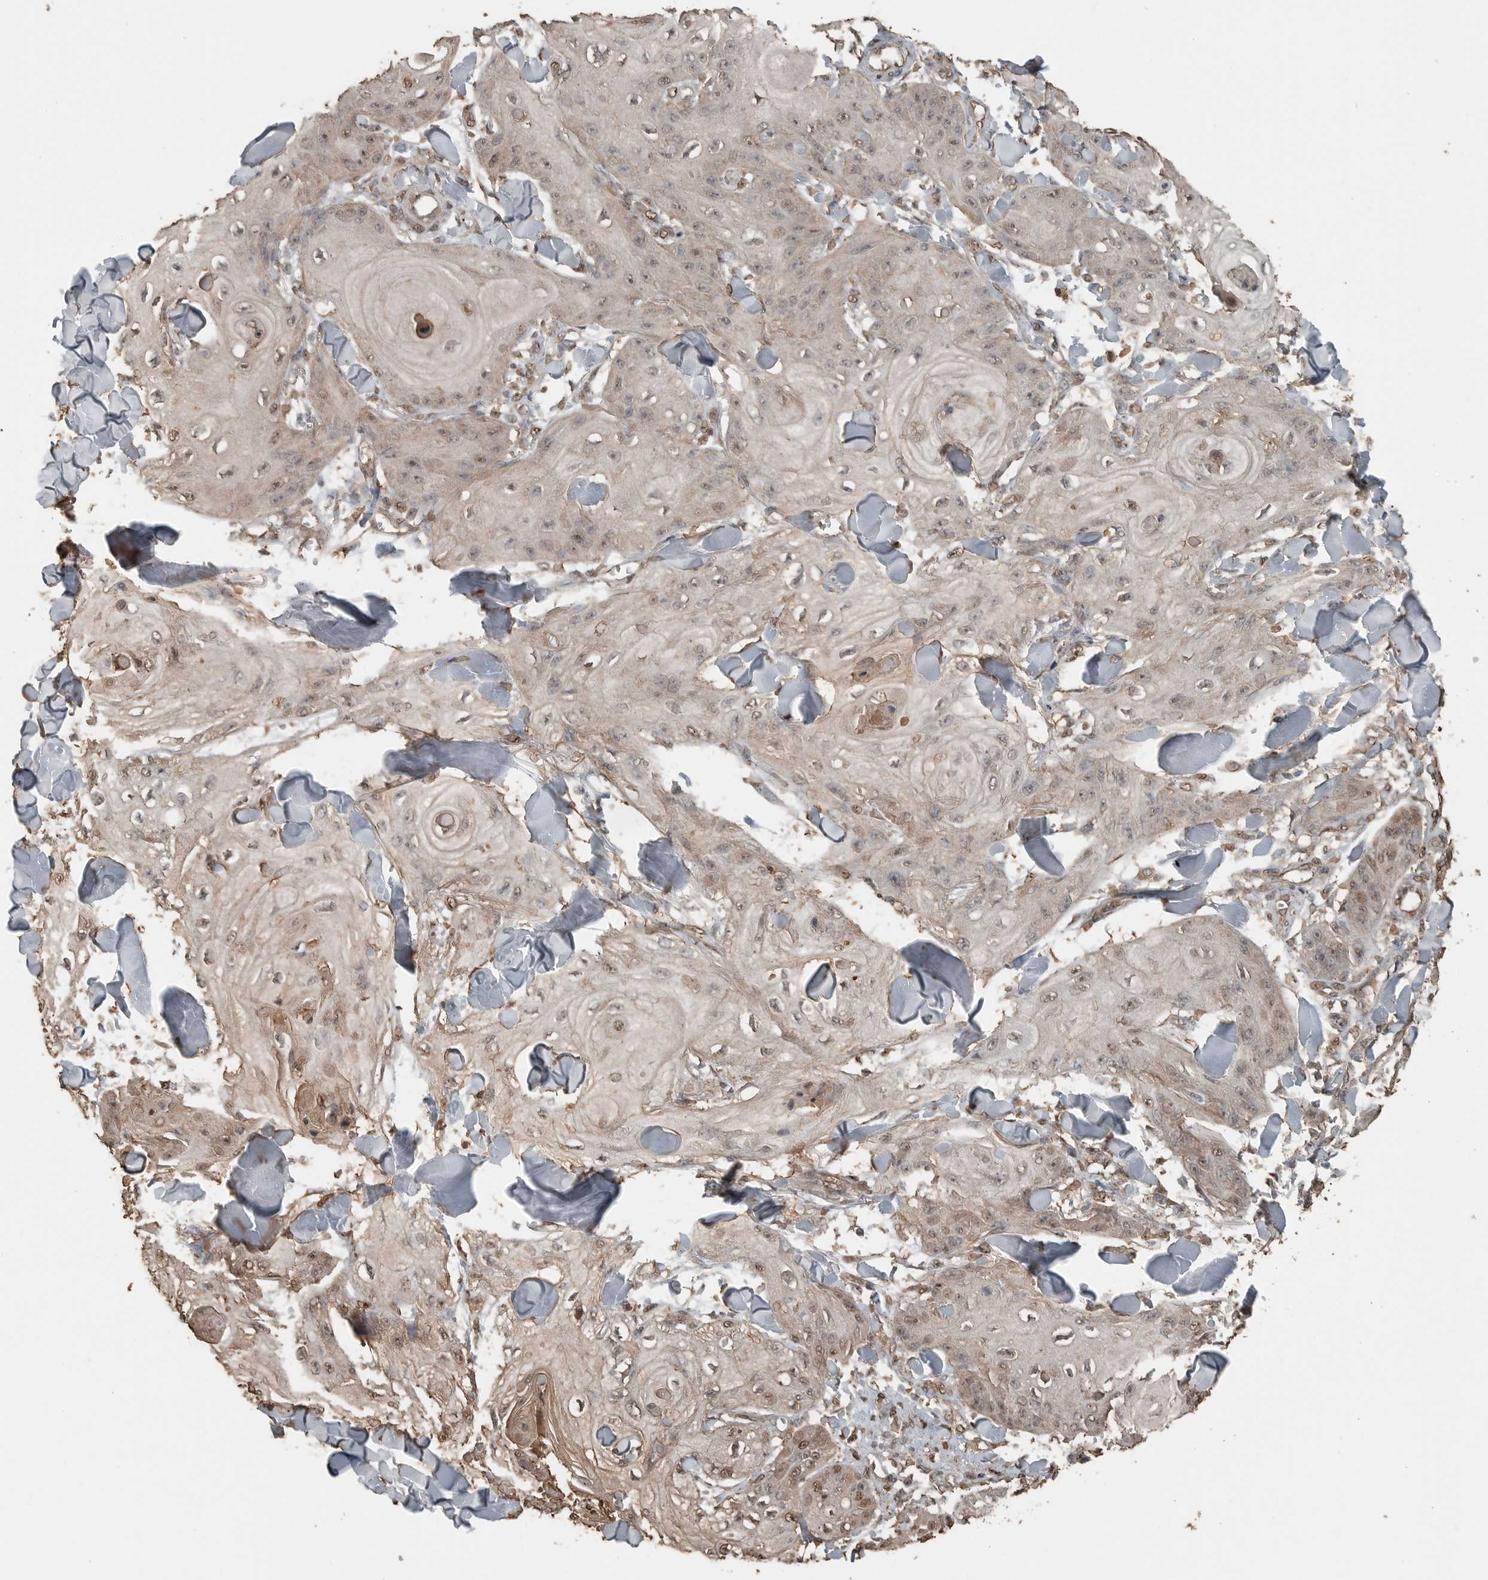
{"staining": {"intensity": "weak", "quantity": ">75%", "location": "cytoplasmic/membranous,nuclear"}, "tissue": "skin cancer", "cell_type": "Tumor cells", "image_type": "cancer", "snomed": [{"axis": "morphology", "description": "Squamous cell carcinoma, NOS"}, {"axis": "topography", "description": "Skin"}], "caption": "Skin squamous cell carcinoma stained with a protein marker reveals weak staining in tumor cells.", "gene": "BLZF1", "patient": {"sex": "male", "age": 74}}